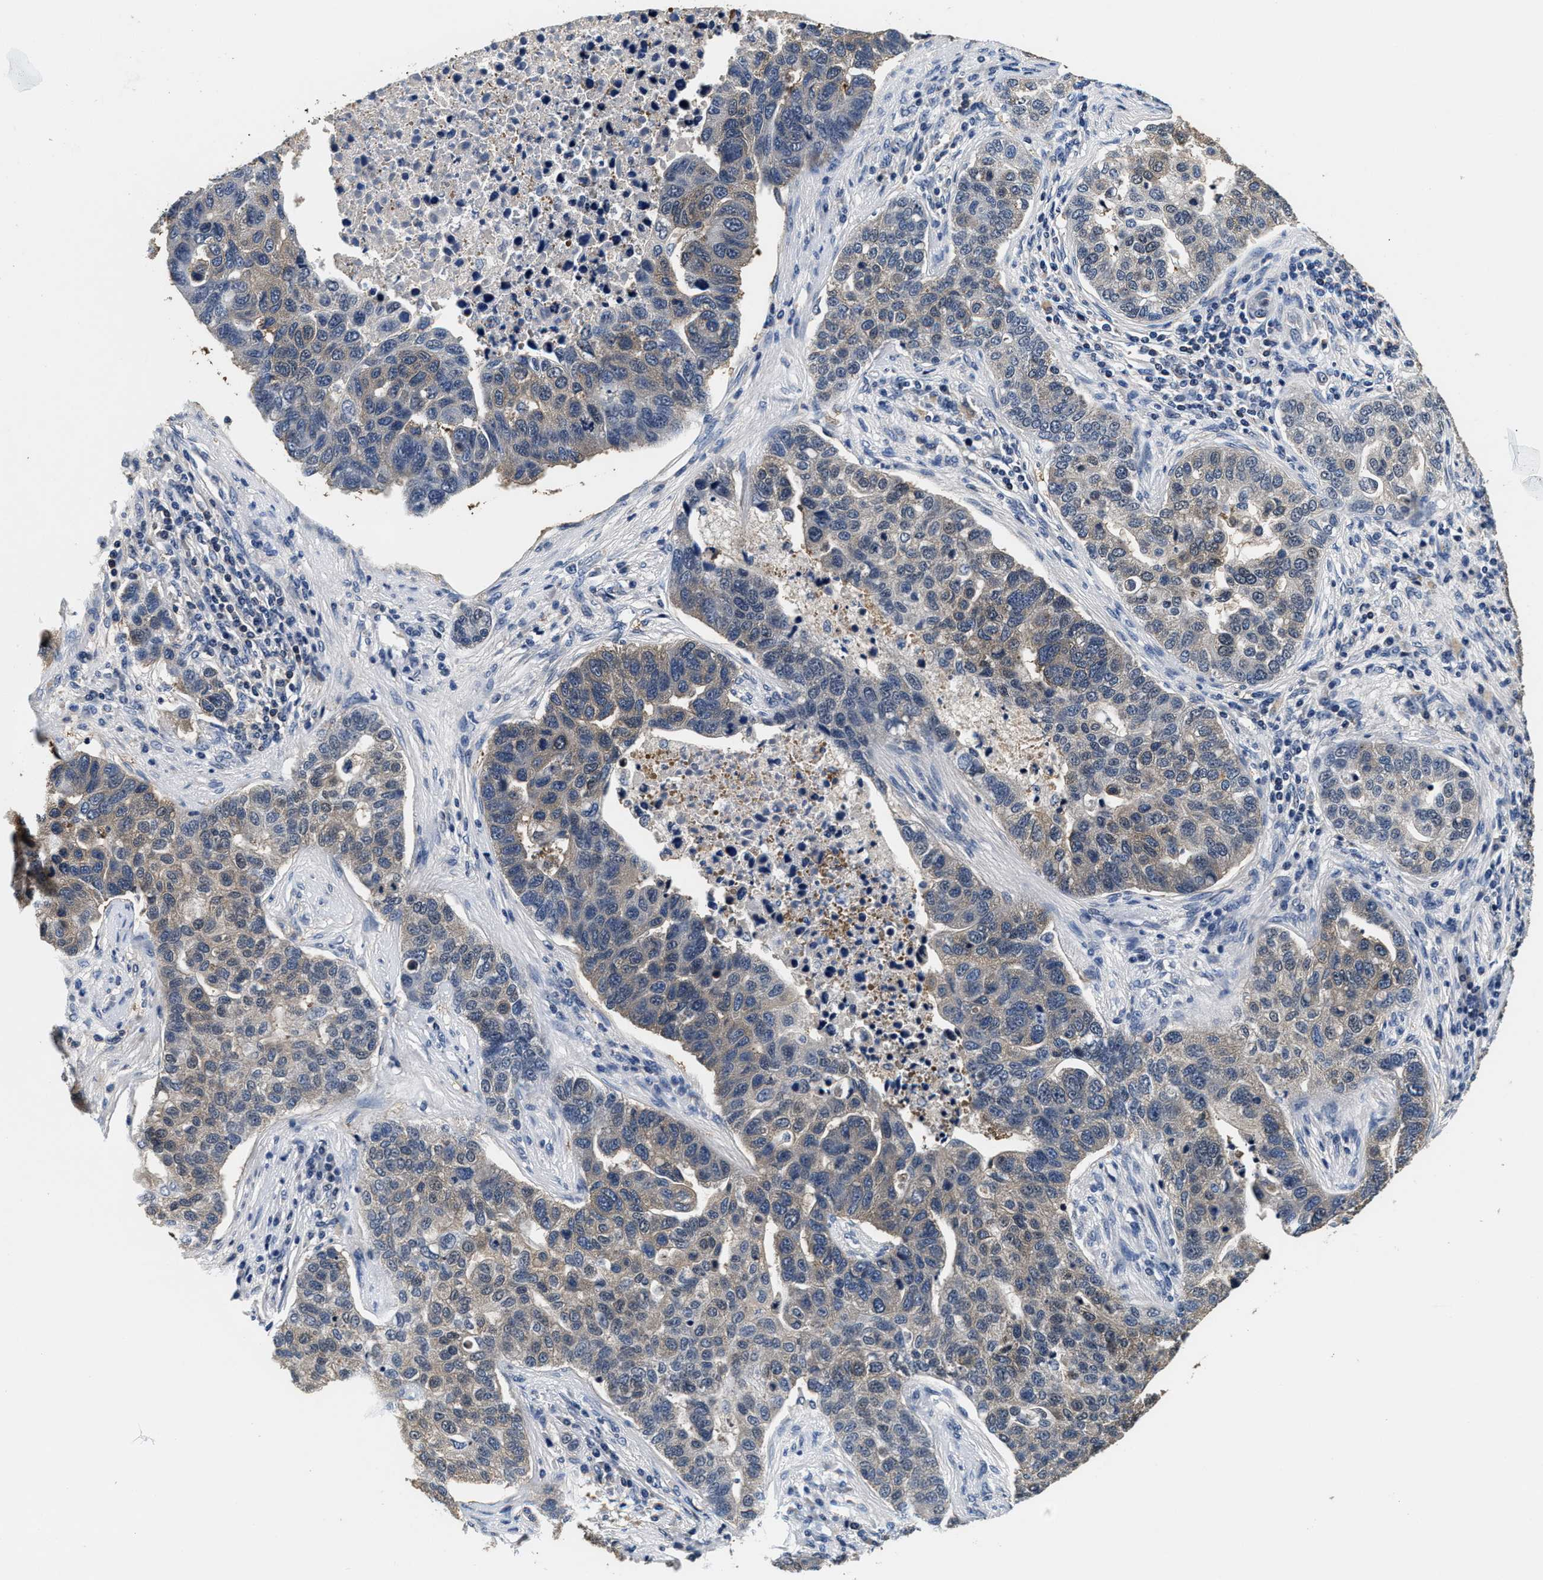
{"staining": {"intensity": "weak", "quantity": "25%-75%", "location": "cytoplasmic/membranous"}, "tissue": "pancreatic cancer", "cell_type": "Tumor cells", "image_type": "cancer", "snomed": [{"axis": "morphology", "description": "Adenocarcinoma, NOS"}, {"axis": "topography", "description": "Pancreas"}], "caption": "A brown stain highlights weak cytoplasmic/membranous staining of a protein in pancreatic cancer (adenocarcinoma) tumor cells.", "gene": "PHPT1", "patient": {"sex": "female", "age": 61}}